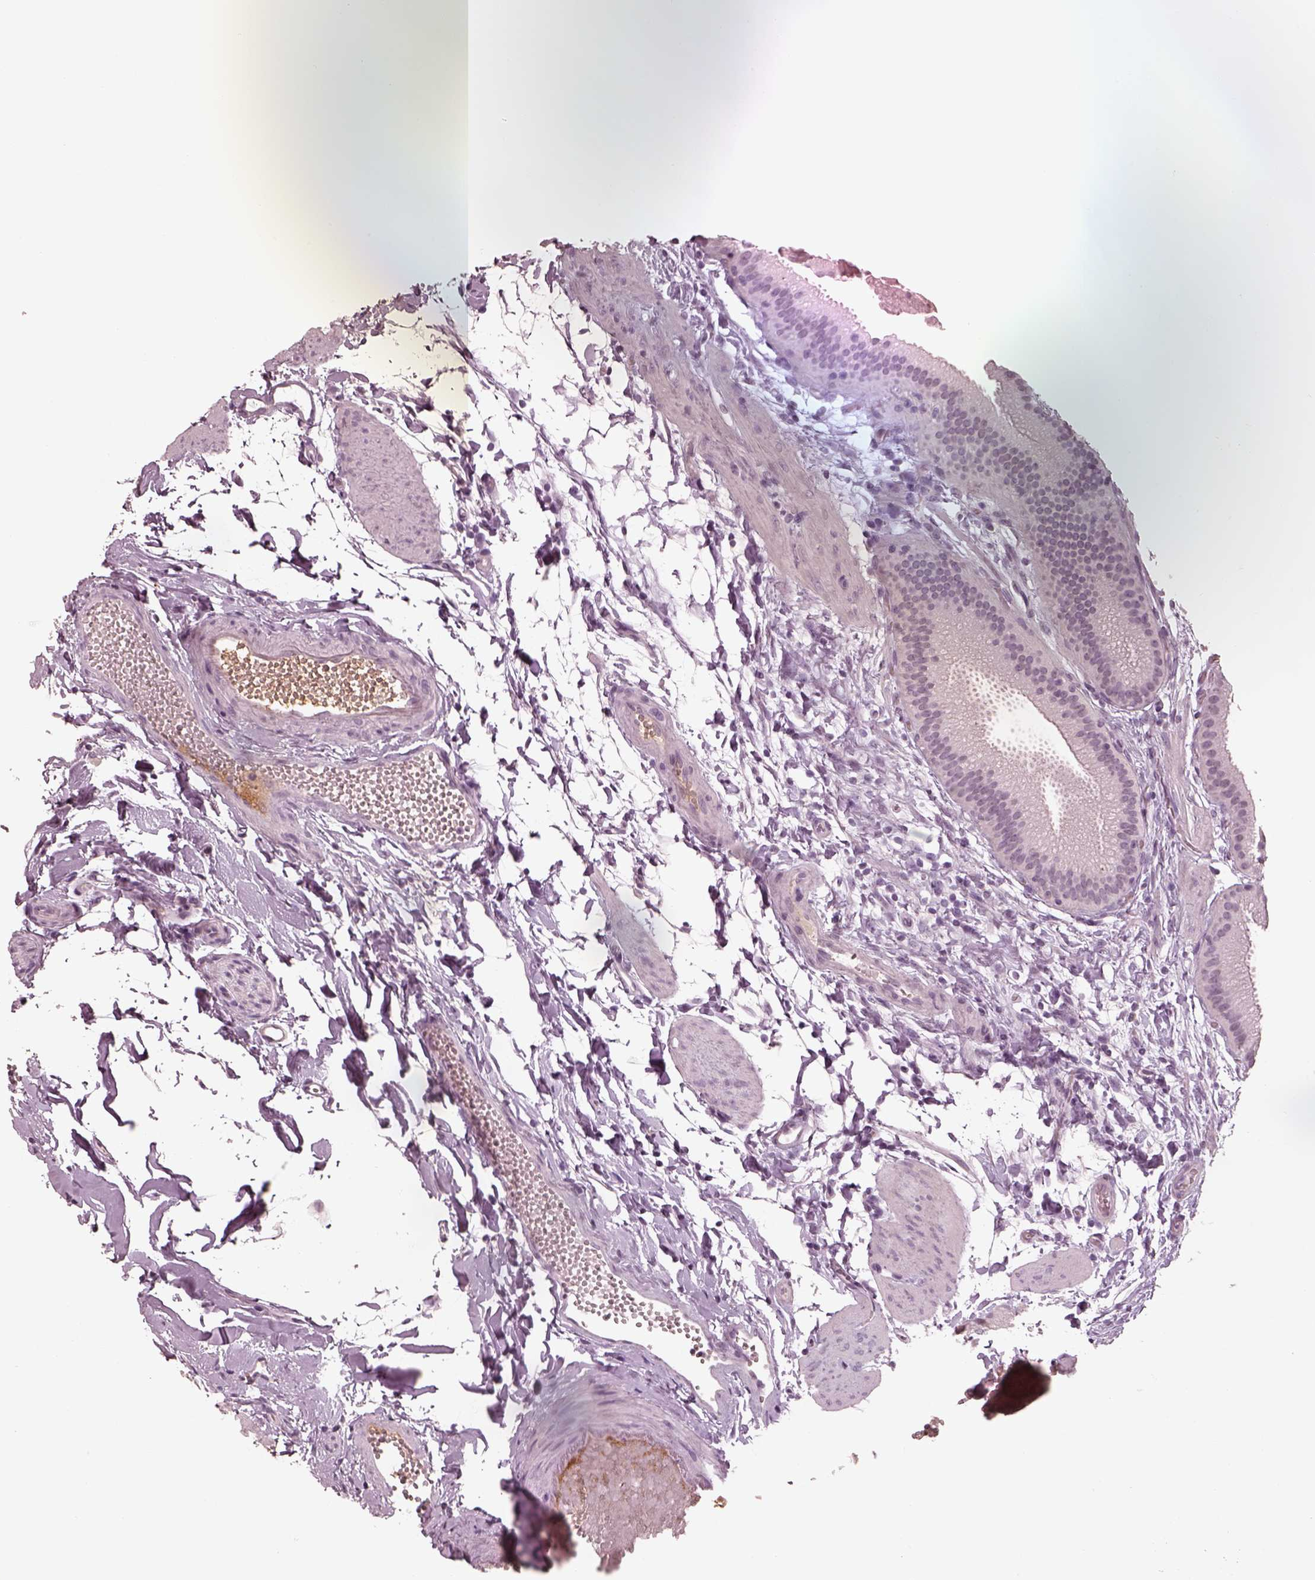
{"staining": {"intensity": "weak", "quantity": "25%-75%", "location": "cytoplasmic/membranous"}, "tissue": "gallbladder", "cell_type": "Glandular cells", "image_type": "normal", "snomed": [{"axis": "morphology", "description": "Normal tissue, NOS"}, {"axis": "topography", "description": "Gallbladder"}], "caption": "This histopathology image displays benign gallbladder stained with IHC to label a protein in brown. The cytoplasmic/membranous of glandular cells show weak positivity for the protein. Nuclei are counter-stained blue.", "gene": "KCNA2", "patient": {"sex": "female", "age": 63}}